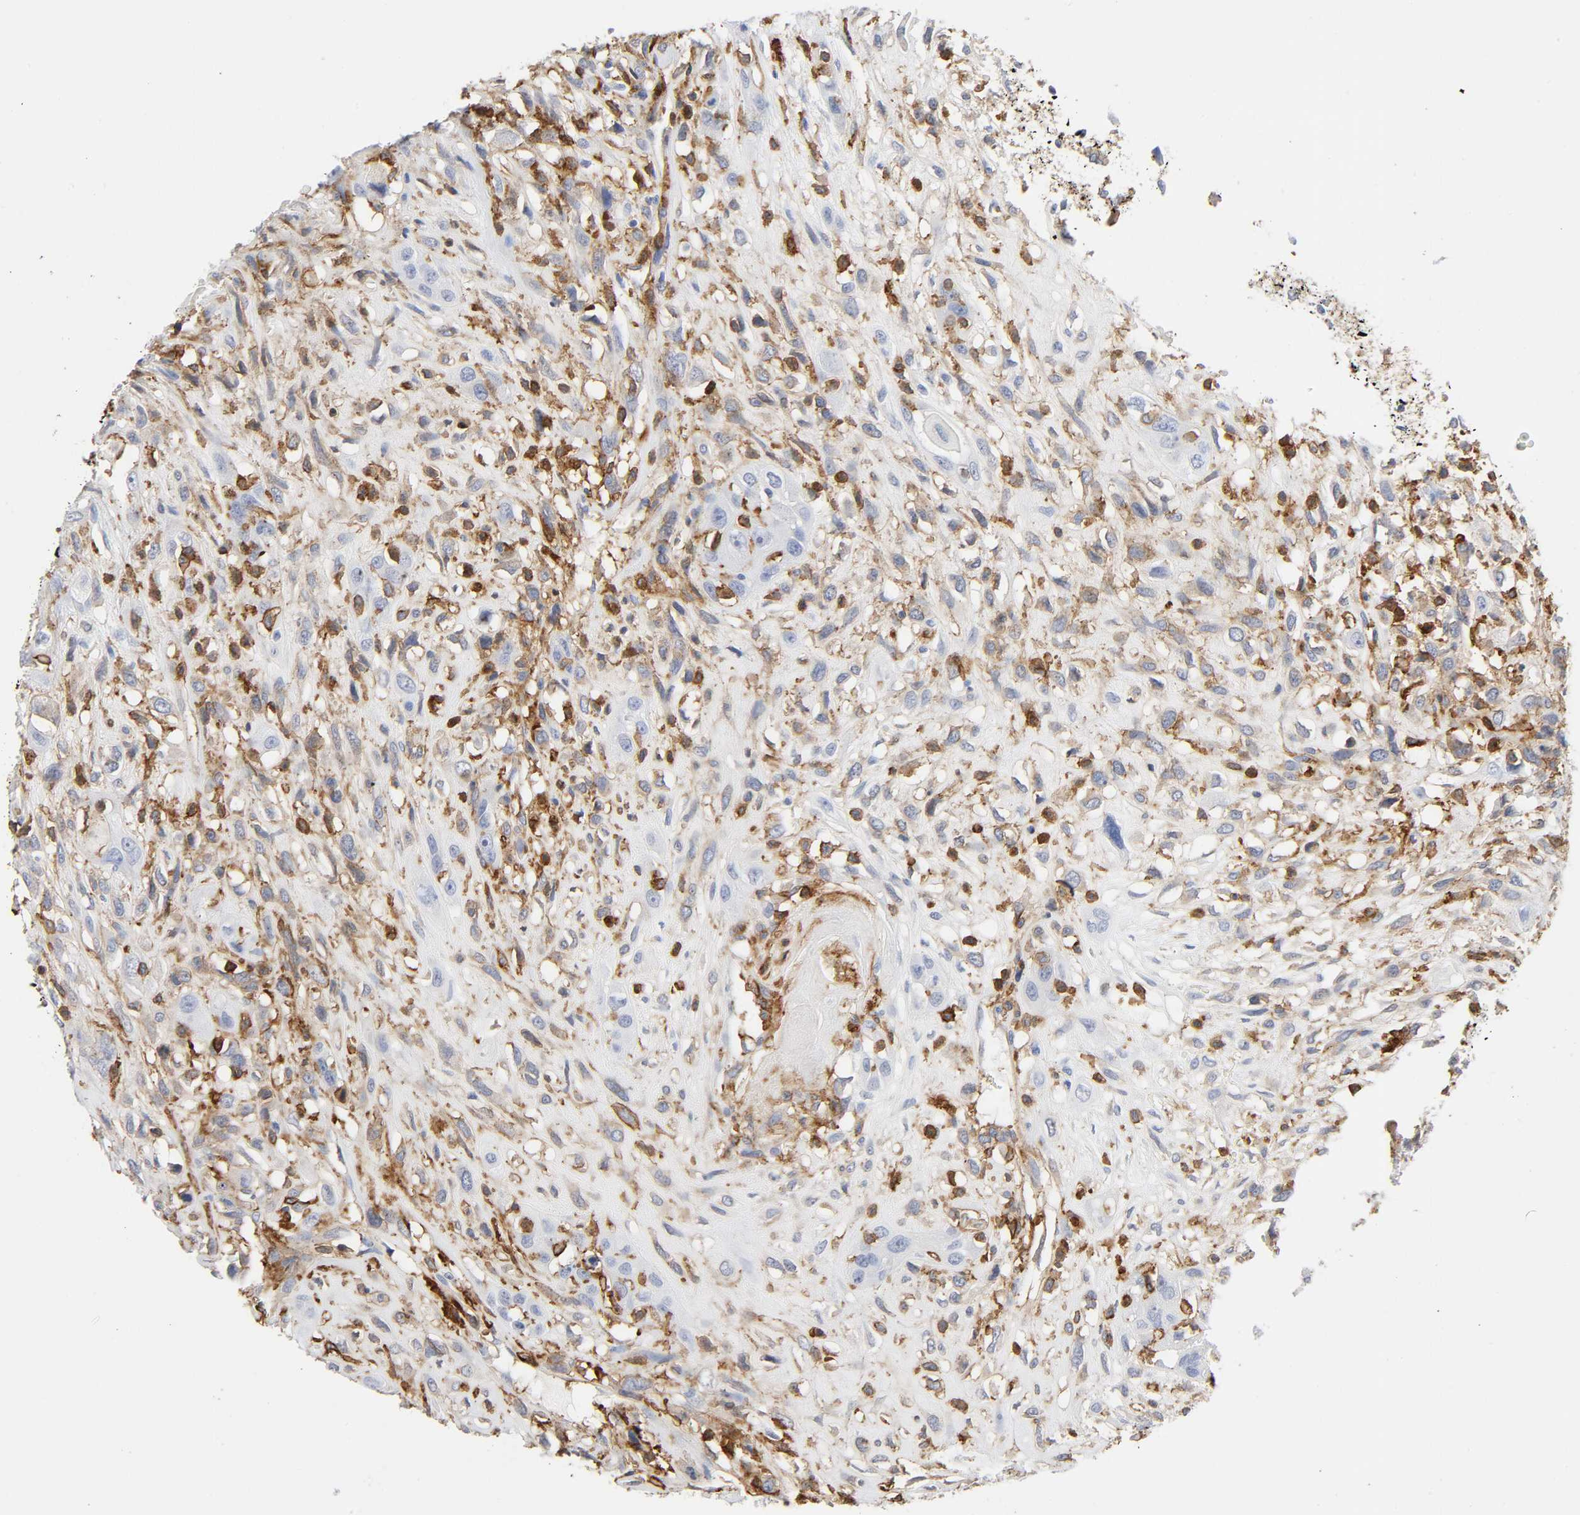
{"staining": {"intensity": "weak", "quantity": "<25%", "location": "cytoplasmic/membranous"}, "tissue": "head and neck cancer", "cell_type": "Tumor cells", "image_type": "cancer", "snomed": [{"axis": "morphology", "description": "Necrosis, NOS"}, {"axis": "morphology", "description": "Neoplasm, malignant, NOS"}, {"axis": "topography", "description": "Salivary gland"}, {"axis": "topography", "description": "Head-Neck"}], "caption": "An immunohistochemistry histopathology image of head and neck neoplasm (malignant) is shown. There is no staining in tumor cells of head and neck neoplasm (malignant).", "gene": "LYN", "patient": {"sex": "male", "age": 43}}